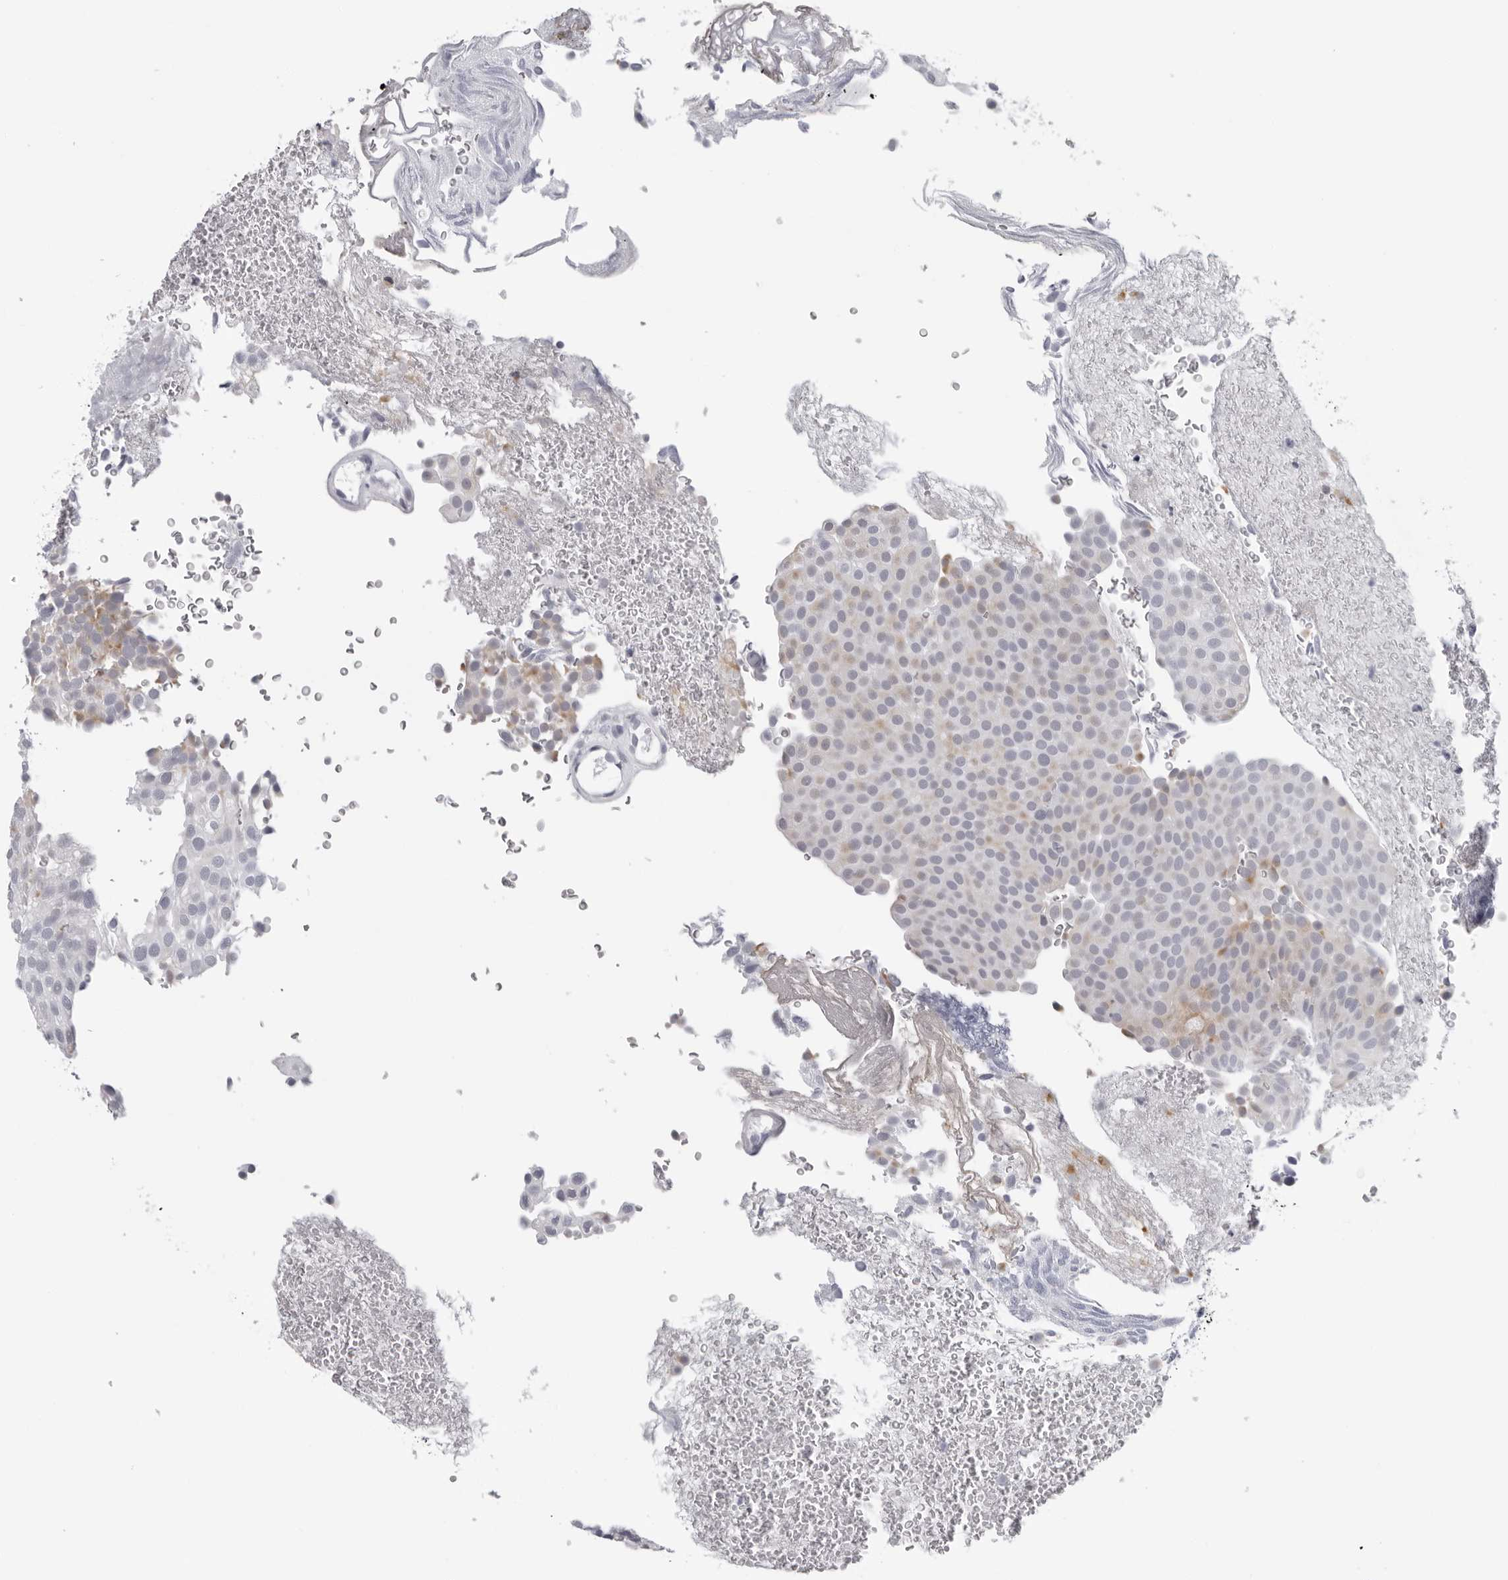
{"staining": {"intensity": "negative", "quantity": "none", "location": "none"}, "tissue": "urothelial cancer", "cell_type": "Tumor cells", "image_type": "cancer", "snomed": [{"axis": "morphology", "description": "Urothelial carcinoma, Low grade"}, {"axis": "topography", "description": "Urinary bladder"}], "caption": "The photomicrograph displays no staining of tumor cells in urothelial cancer. (DAB IHC visualized using brightfield microscopy, high magnification).", "gene": "CPT2", "patient": {"sex": "male", "age": 78}}